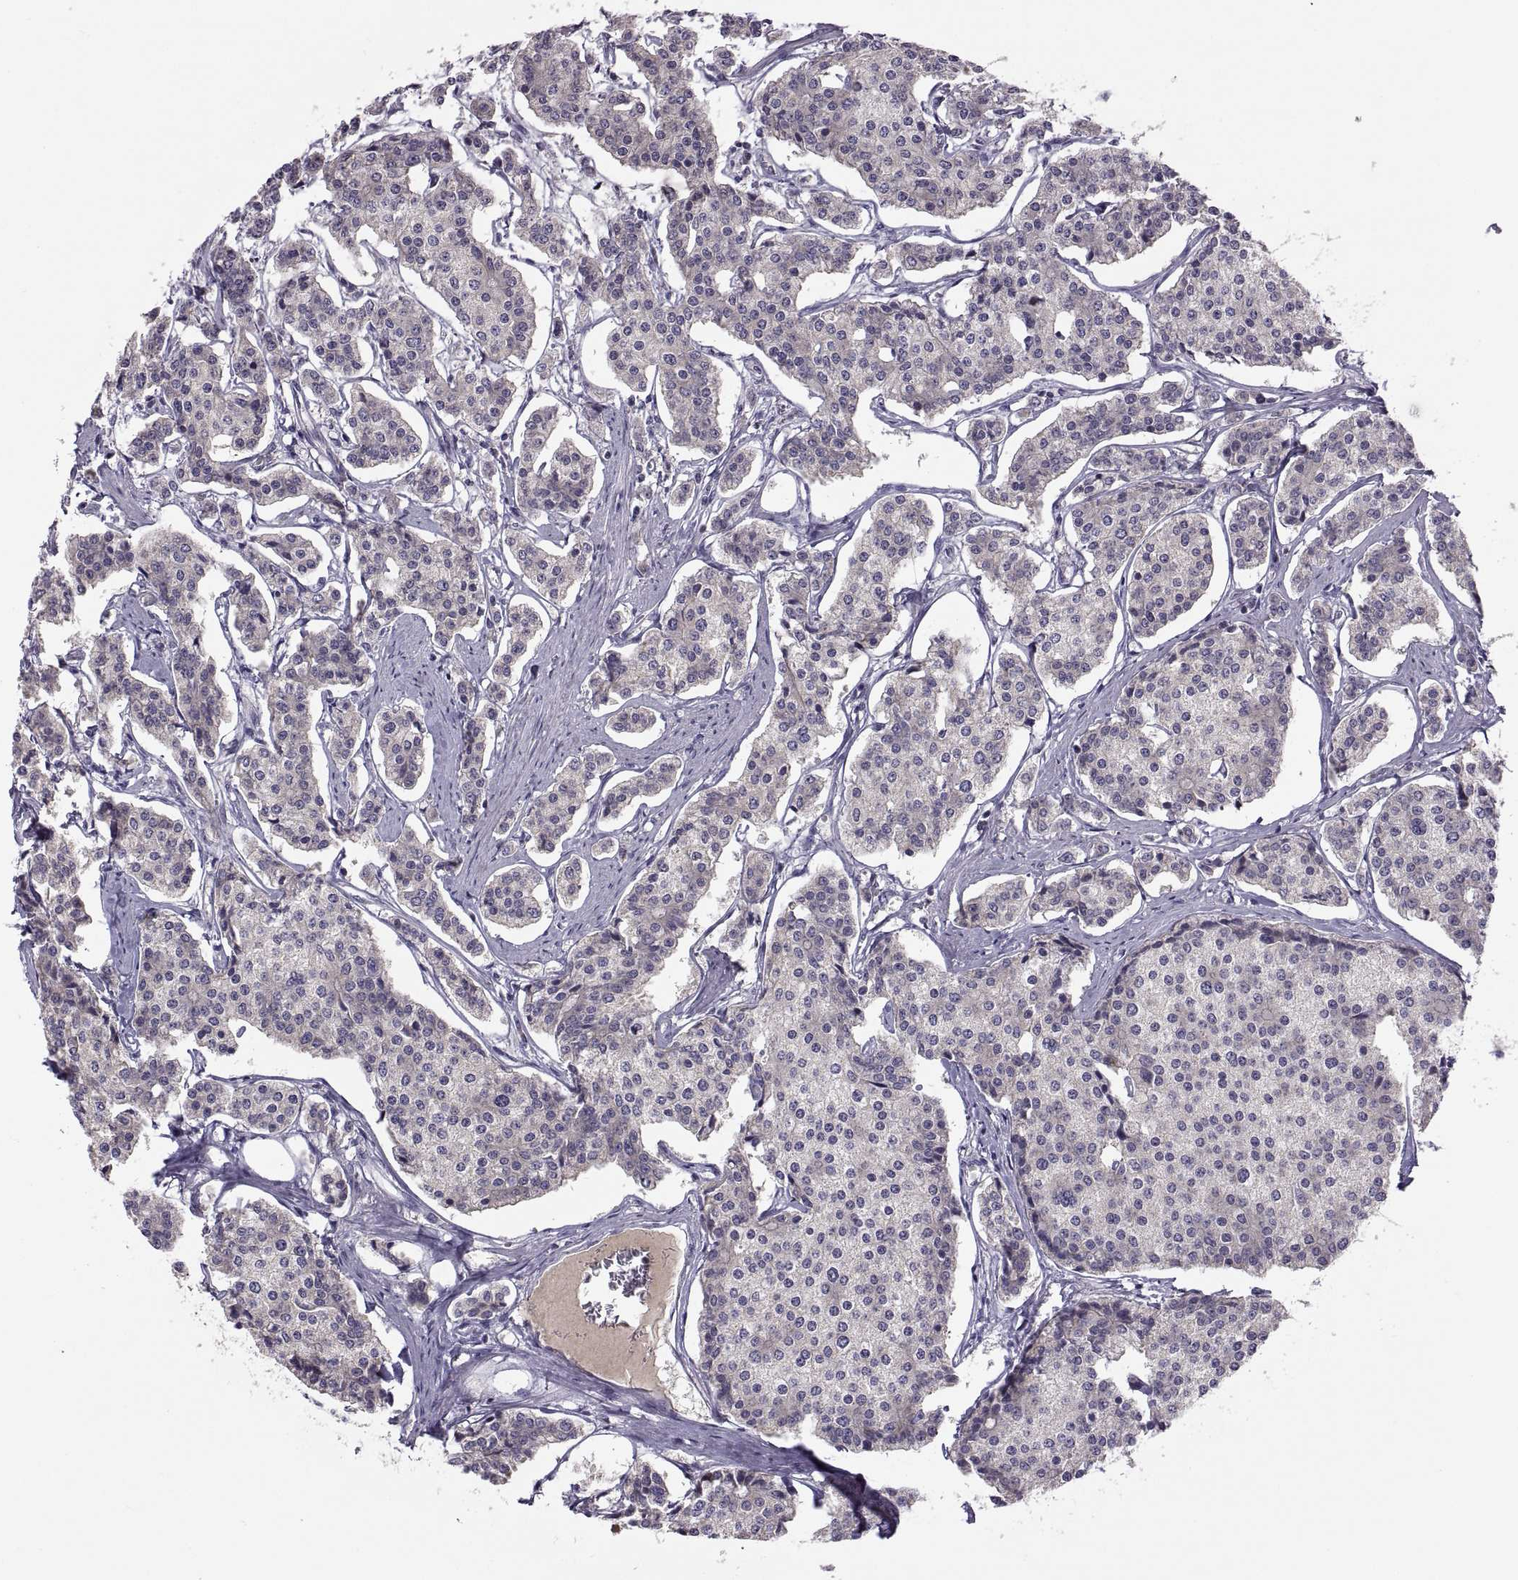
{"staining": {"intensity": "negative", "quantity": "none", "location": "none"}, "tissue": "carcinoid", "cell_type": "Tumor cells", "image_type": "cancer", "snomed": [{"axis": "morphology", "description": "Carcinoid, malignant, NOS"}, {"axis": "topography", "description": "Small intestine"}], "caption": "This is an IHC photomicrograph of human malignant carcinoid. There is no expression in tumor cells.", "gene": "ACSBG2", "patient": {"sex": "female", "age": 65}}